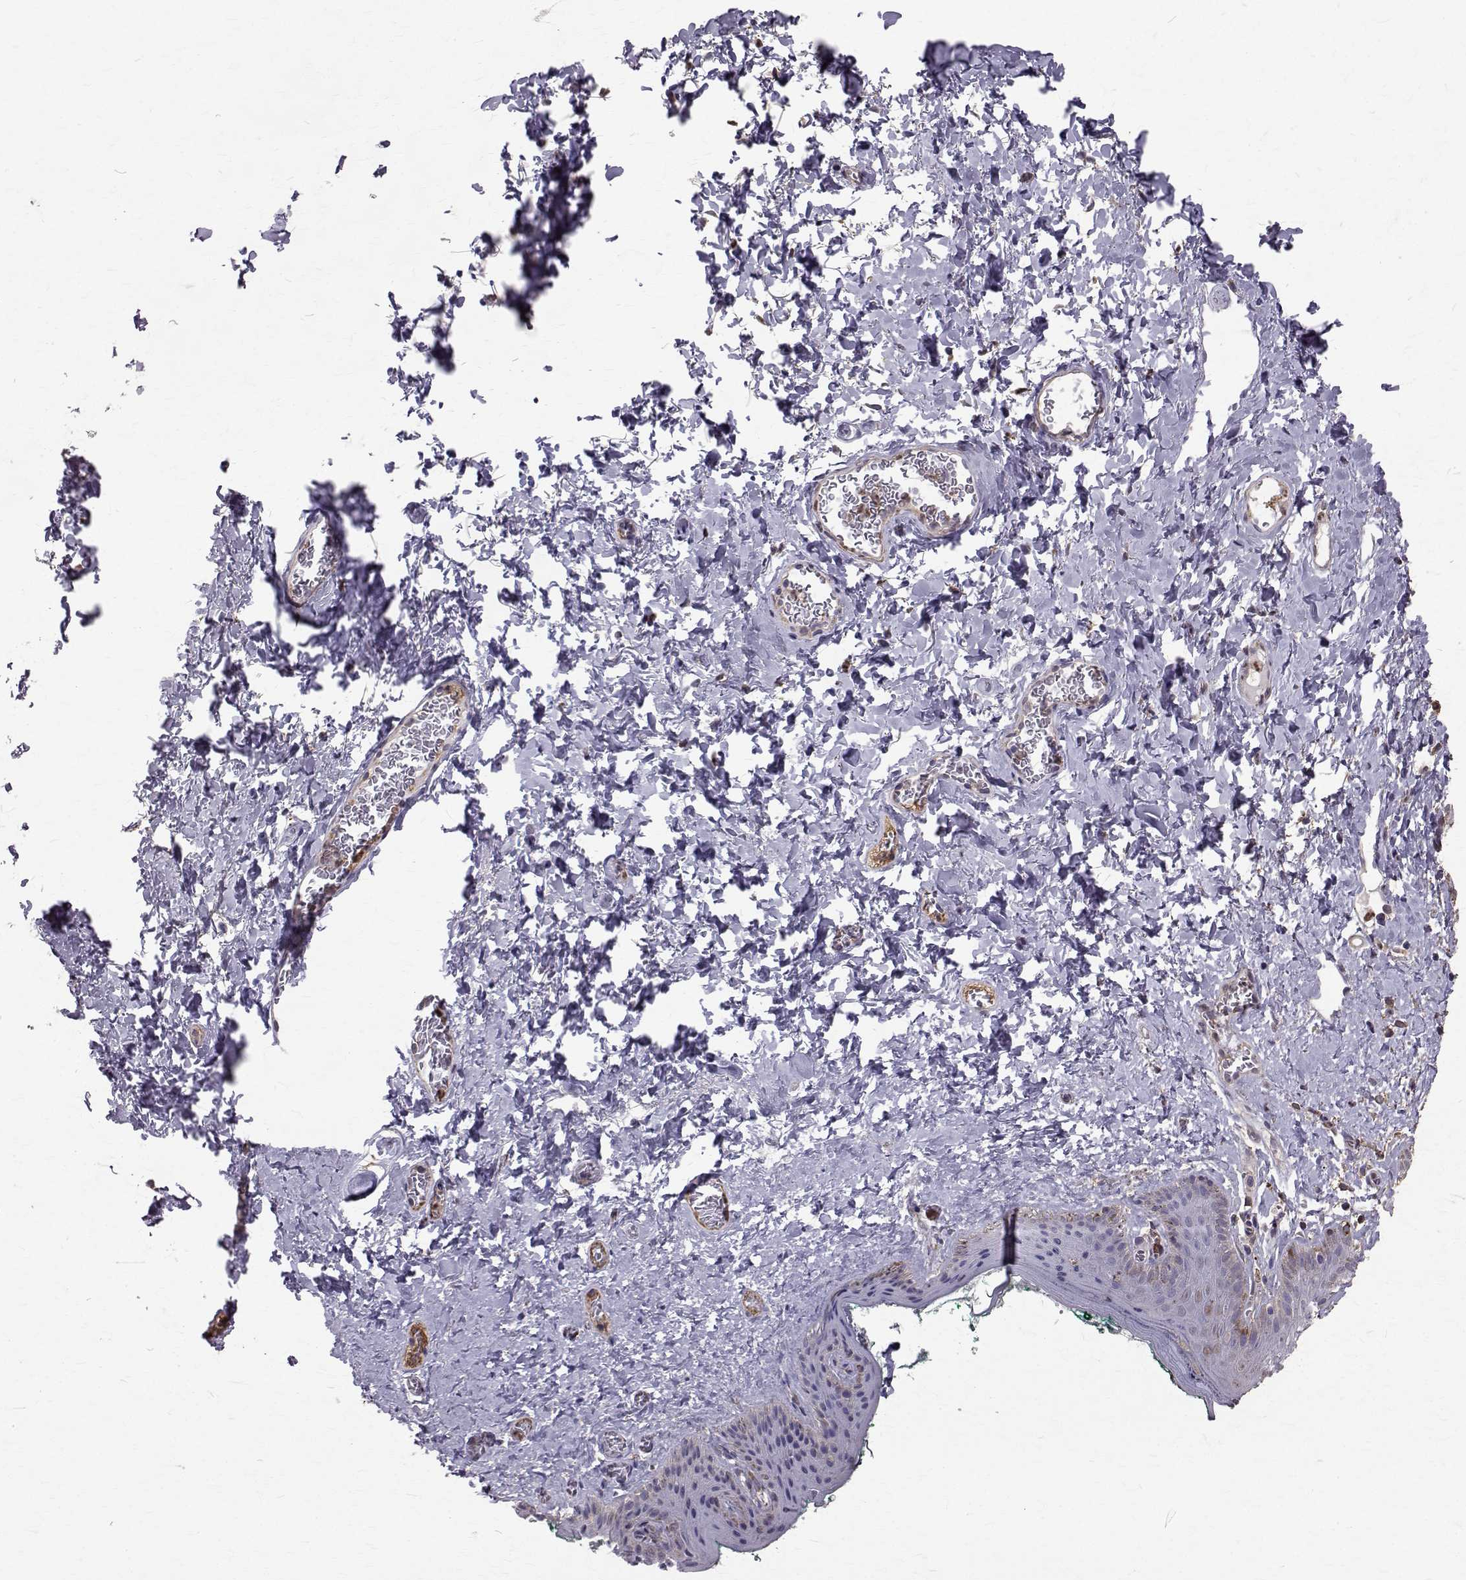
{"staining": {"intensity": "moderate", "quantity": "25%-75%", "location": "nuclear"}, "tissue": "skin", "cell_type": "Epidermal cells", "image_type": "normal", "snomed": [{"axis": "morphology", "description": "Normal tissue, NOS"}, {"axis": "topography", "description": "Vulva"}, {"axis": "topography", "description": "Peripheral nerve tissue"}], "caption": "Immunohistochemical staining of benign skin shows moderate nuclear protein expression in about 25%-75% of epidermal cells. The protein of interest is shown in brown color, while the nuclei are stained blue.", "gene": "CCDC89", "patient": {"sex": "female", "age": 66}}